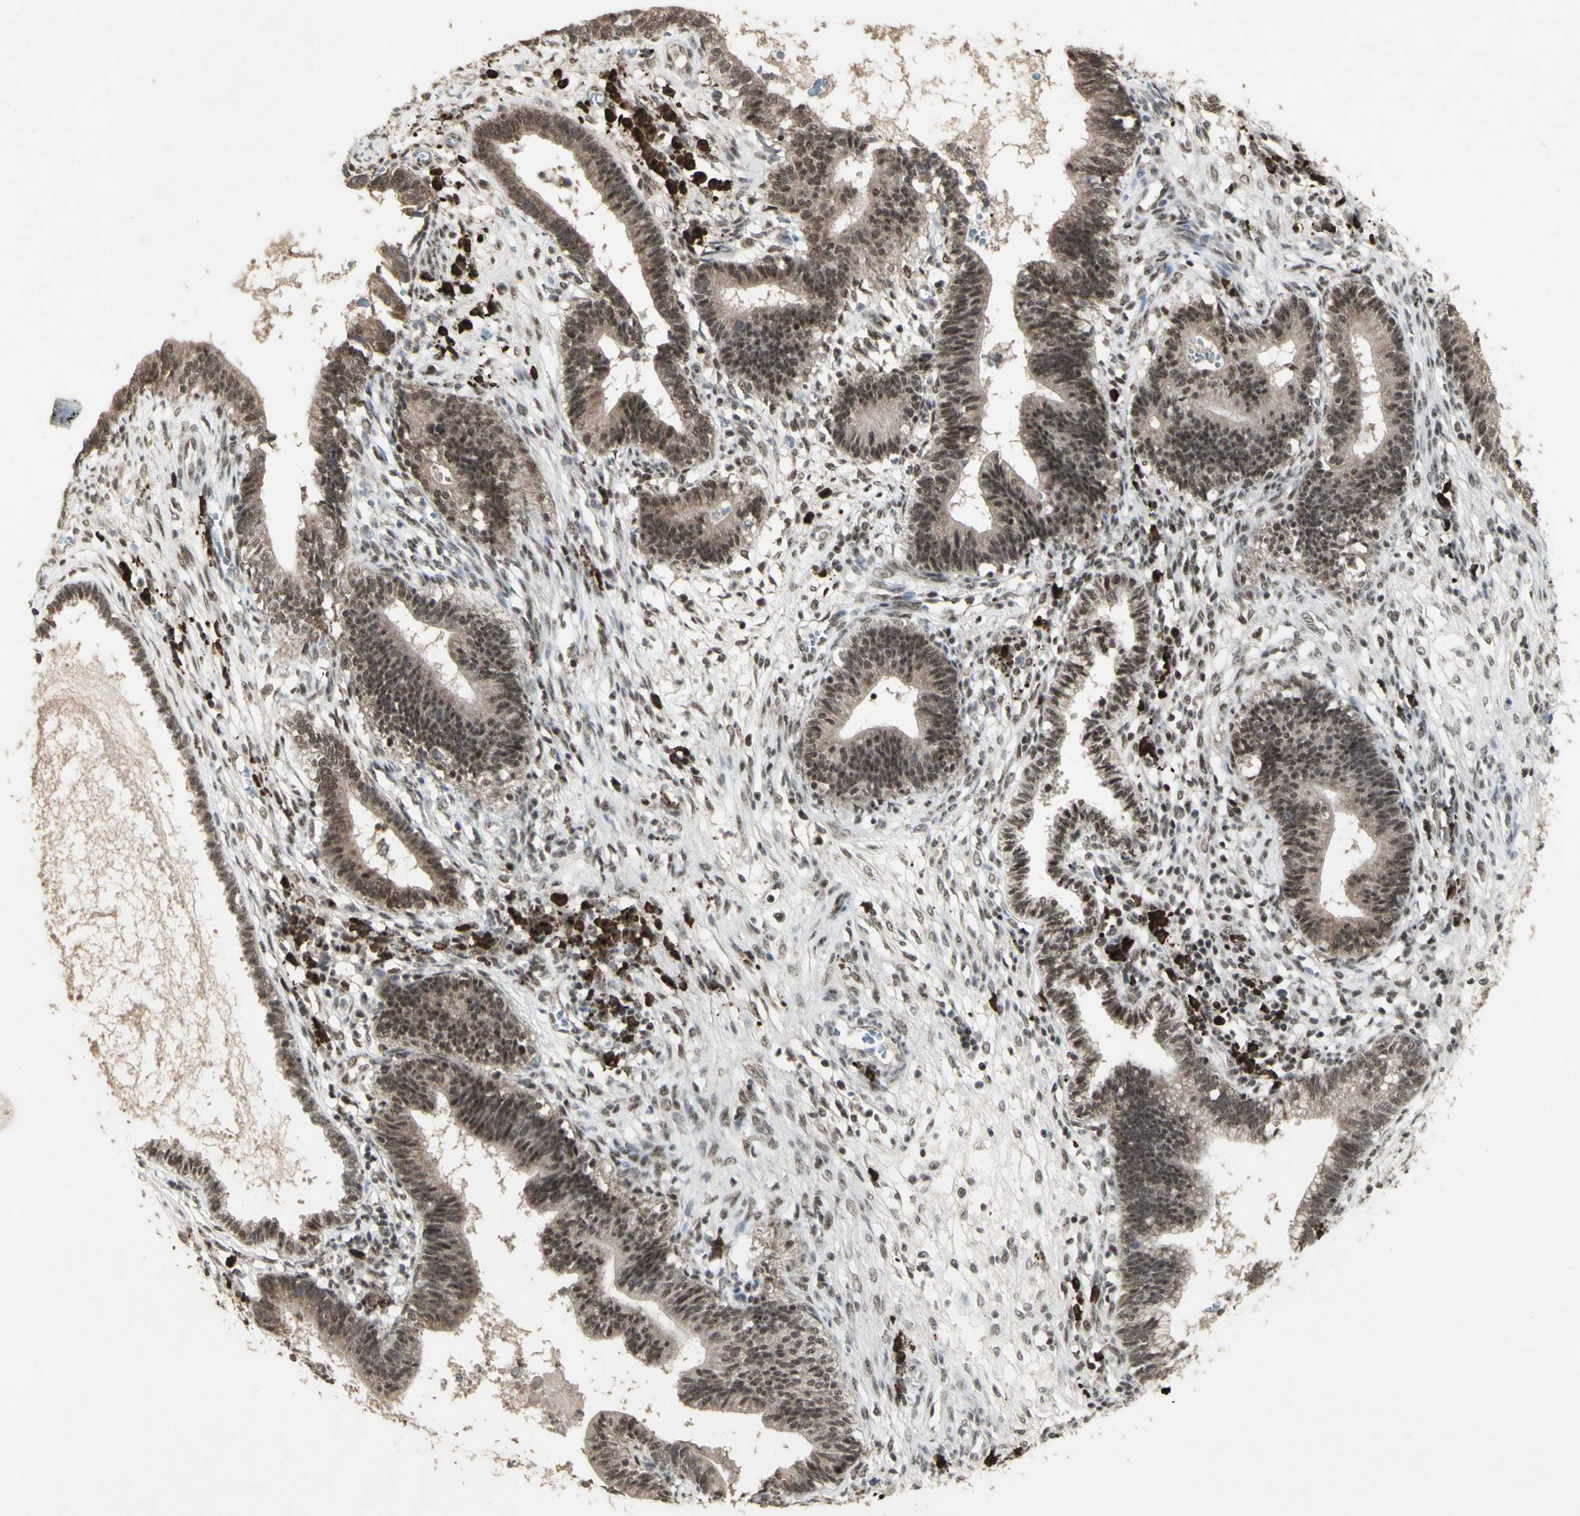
{"staining": {"intensity": "moderate", "quantity": "25%-75%", "location": "cytoplasmic/membranous,nuclear"}, "tissue": "cervical cancer", "cell_type": "Tumor cells", "image_type": "cancer", "snomed": [{"axis": "morphology", "description": "Adenocarcinoma, NOS"}, {"axis": "topography", "description": "Cervix"}], "caption": "Immunohistochemical staining of adenocarcinoma (cervical) displays medium levels of moderate cytoplasmic/membranous and nuclear staining in approximately 25%-75% of tumor cells.", "gene": "CCNT1", "patient": {"sex": "female", "age": 44}}